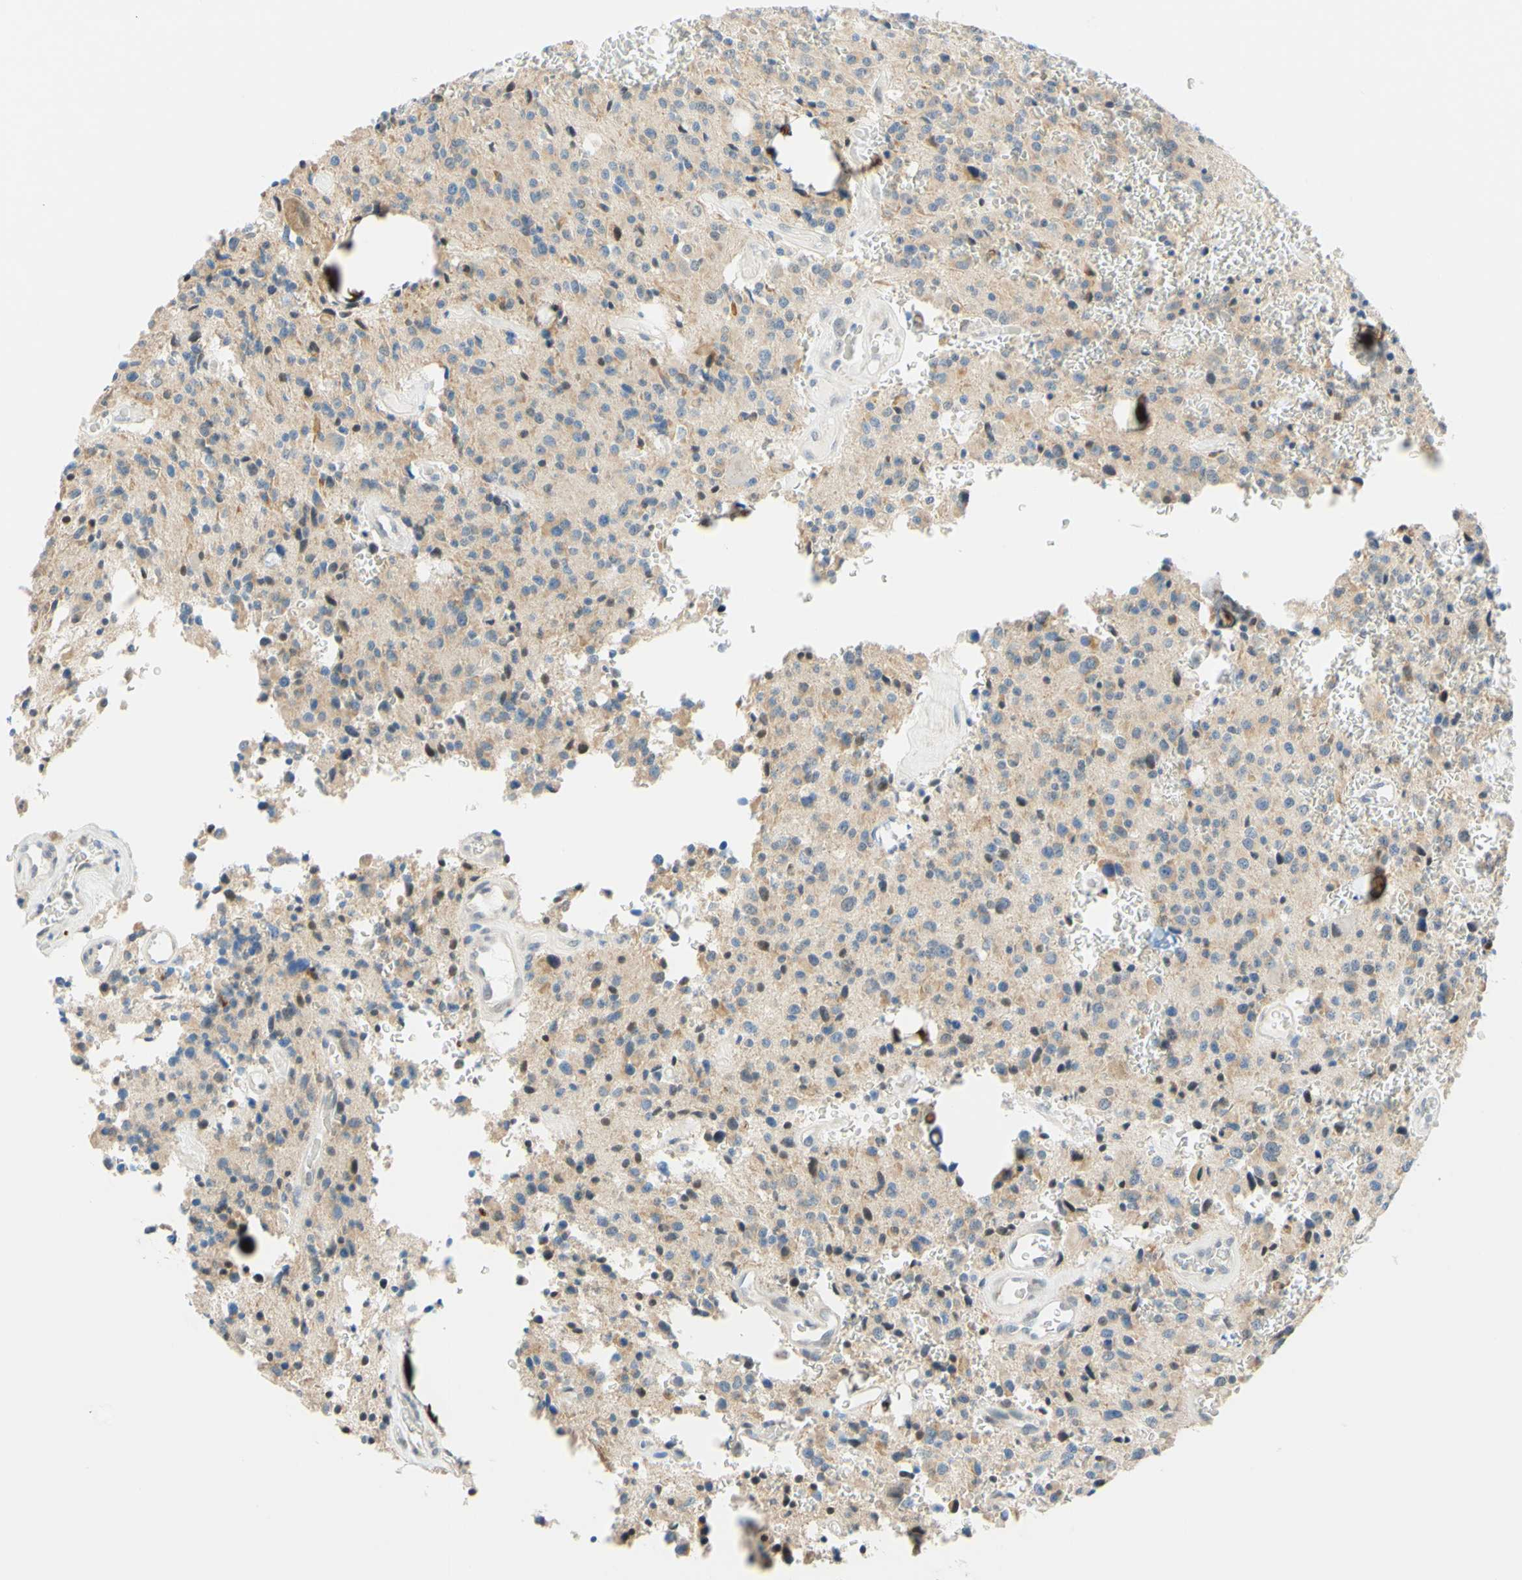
{"staining": {"intensity": "moderate", "quantity": "25%-75%", "location": "cytoplasmic/membranous"}, "tissue": "glioma", "cell_type": "Tumor cells", "image_type": "cancer", "snomed": [{"axis": "morphology", "description": "Glioma, malignant, Low grade"}, {"axis": "topography", "description": "Brain"}], "caption": "Human malignant low-grade glioma stained for a protein (brown) reveals moderate cytoplasmic/membranous positive positivity in about 25%-75% of tumor cells.", "gene": "TREM2", "patient": {"sex": "male", "age": 58}}